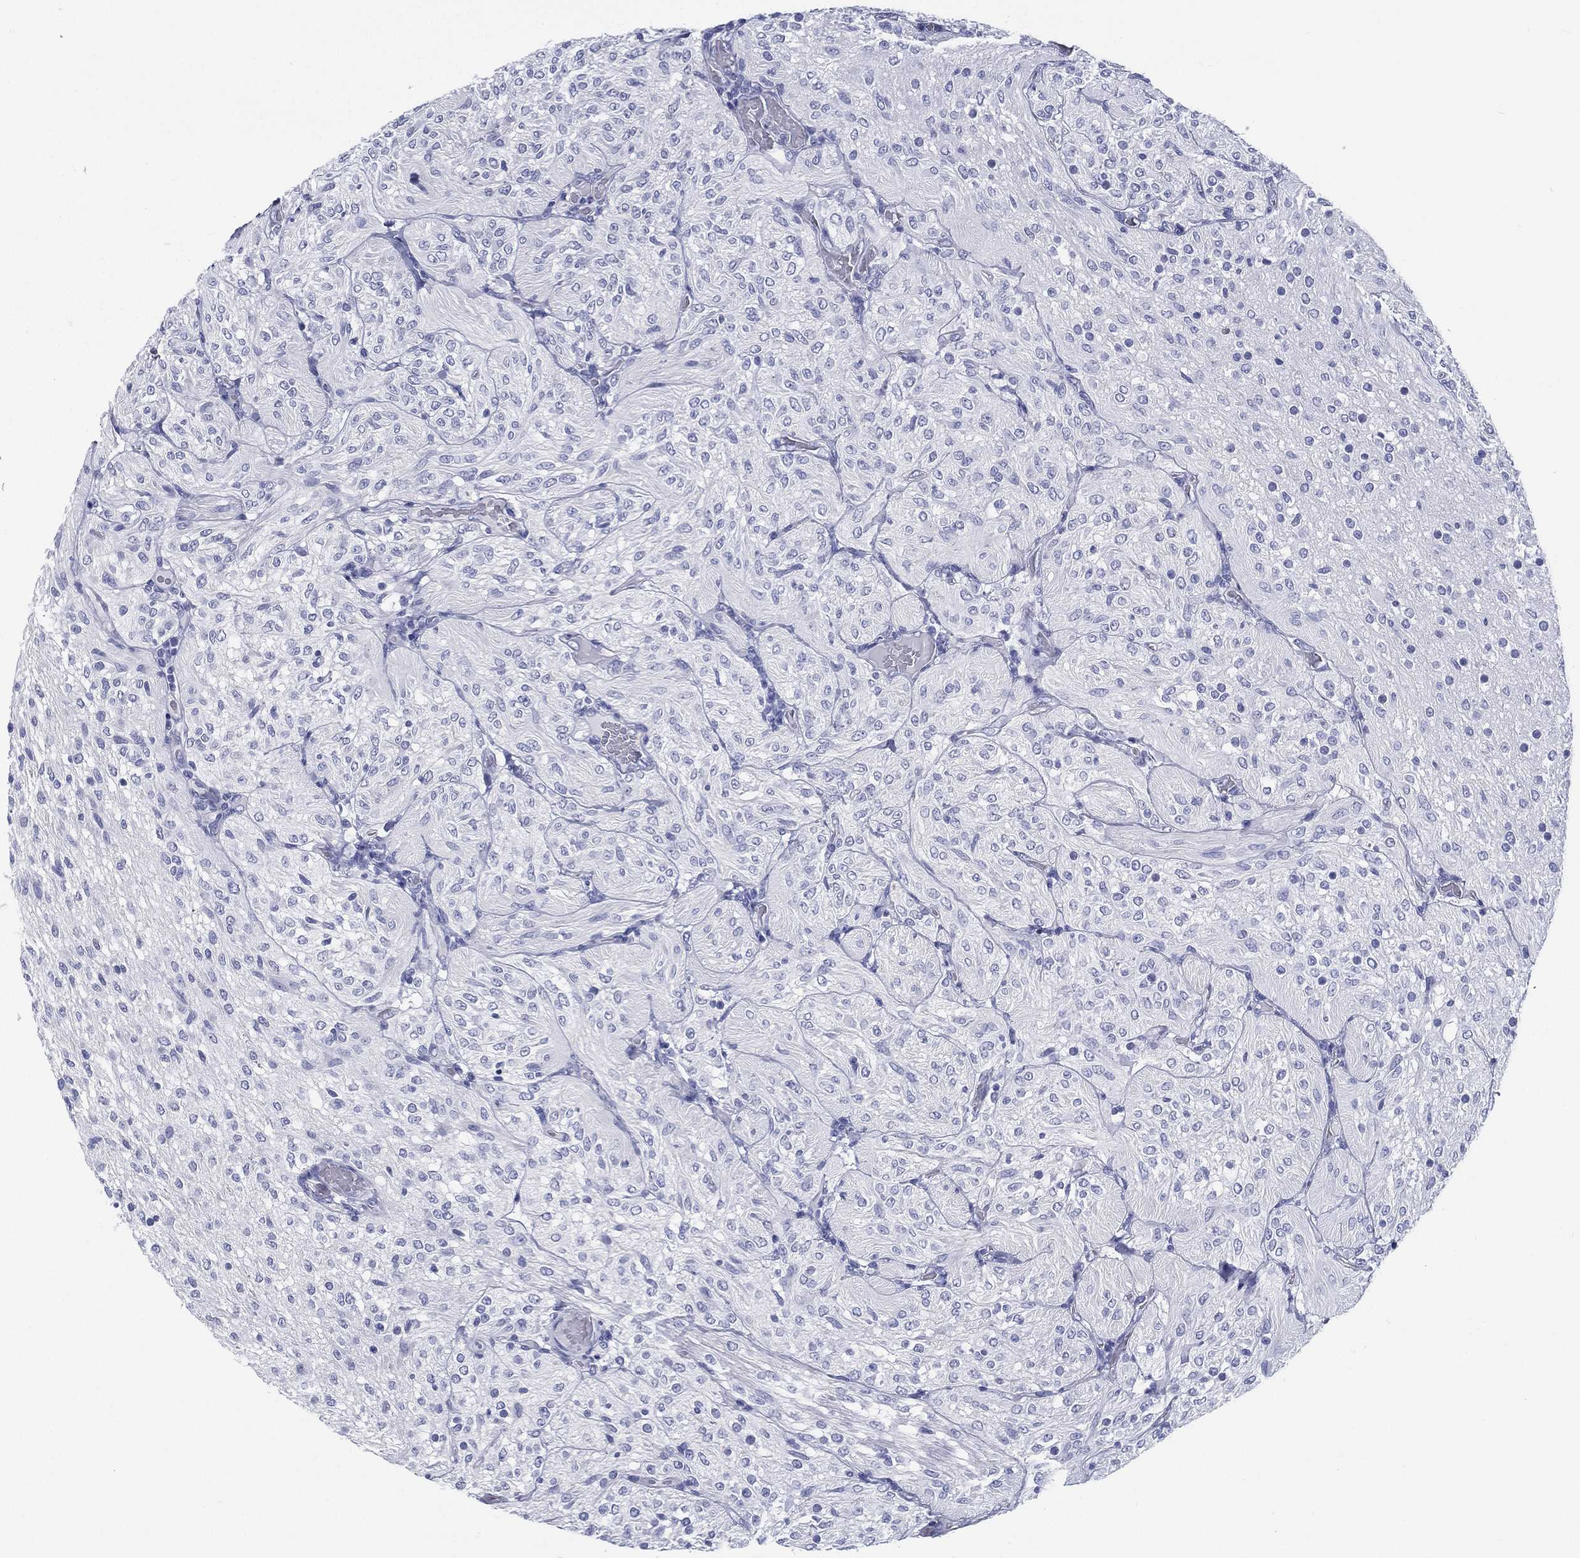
{"staining": {"intensity": "negative", "quantity": "none", "location": "none"}, "tissue": "glioma", "cell_type": "Tumor cells", "image_type": "cancer", "snomed": [{"axis": "morphology", "description": "Glioma, malignant, Low grade"}, {"axis": "topography", "description": "Brain"}], "caption": "Immunohistochemistry (IHC) image of neoplastic tissue: human glioma stained with DAB (3,3'-diaminobenzidine) shows no significant protein expression in tumor cells.", "gene": "RSPH4A", "patient": {"sex": "male", "age": 3}}